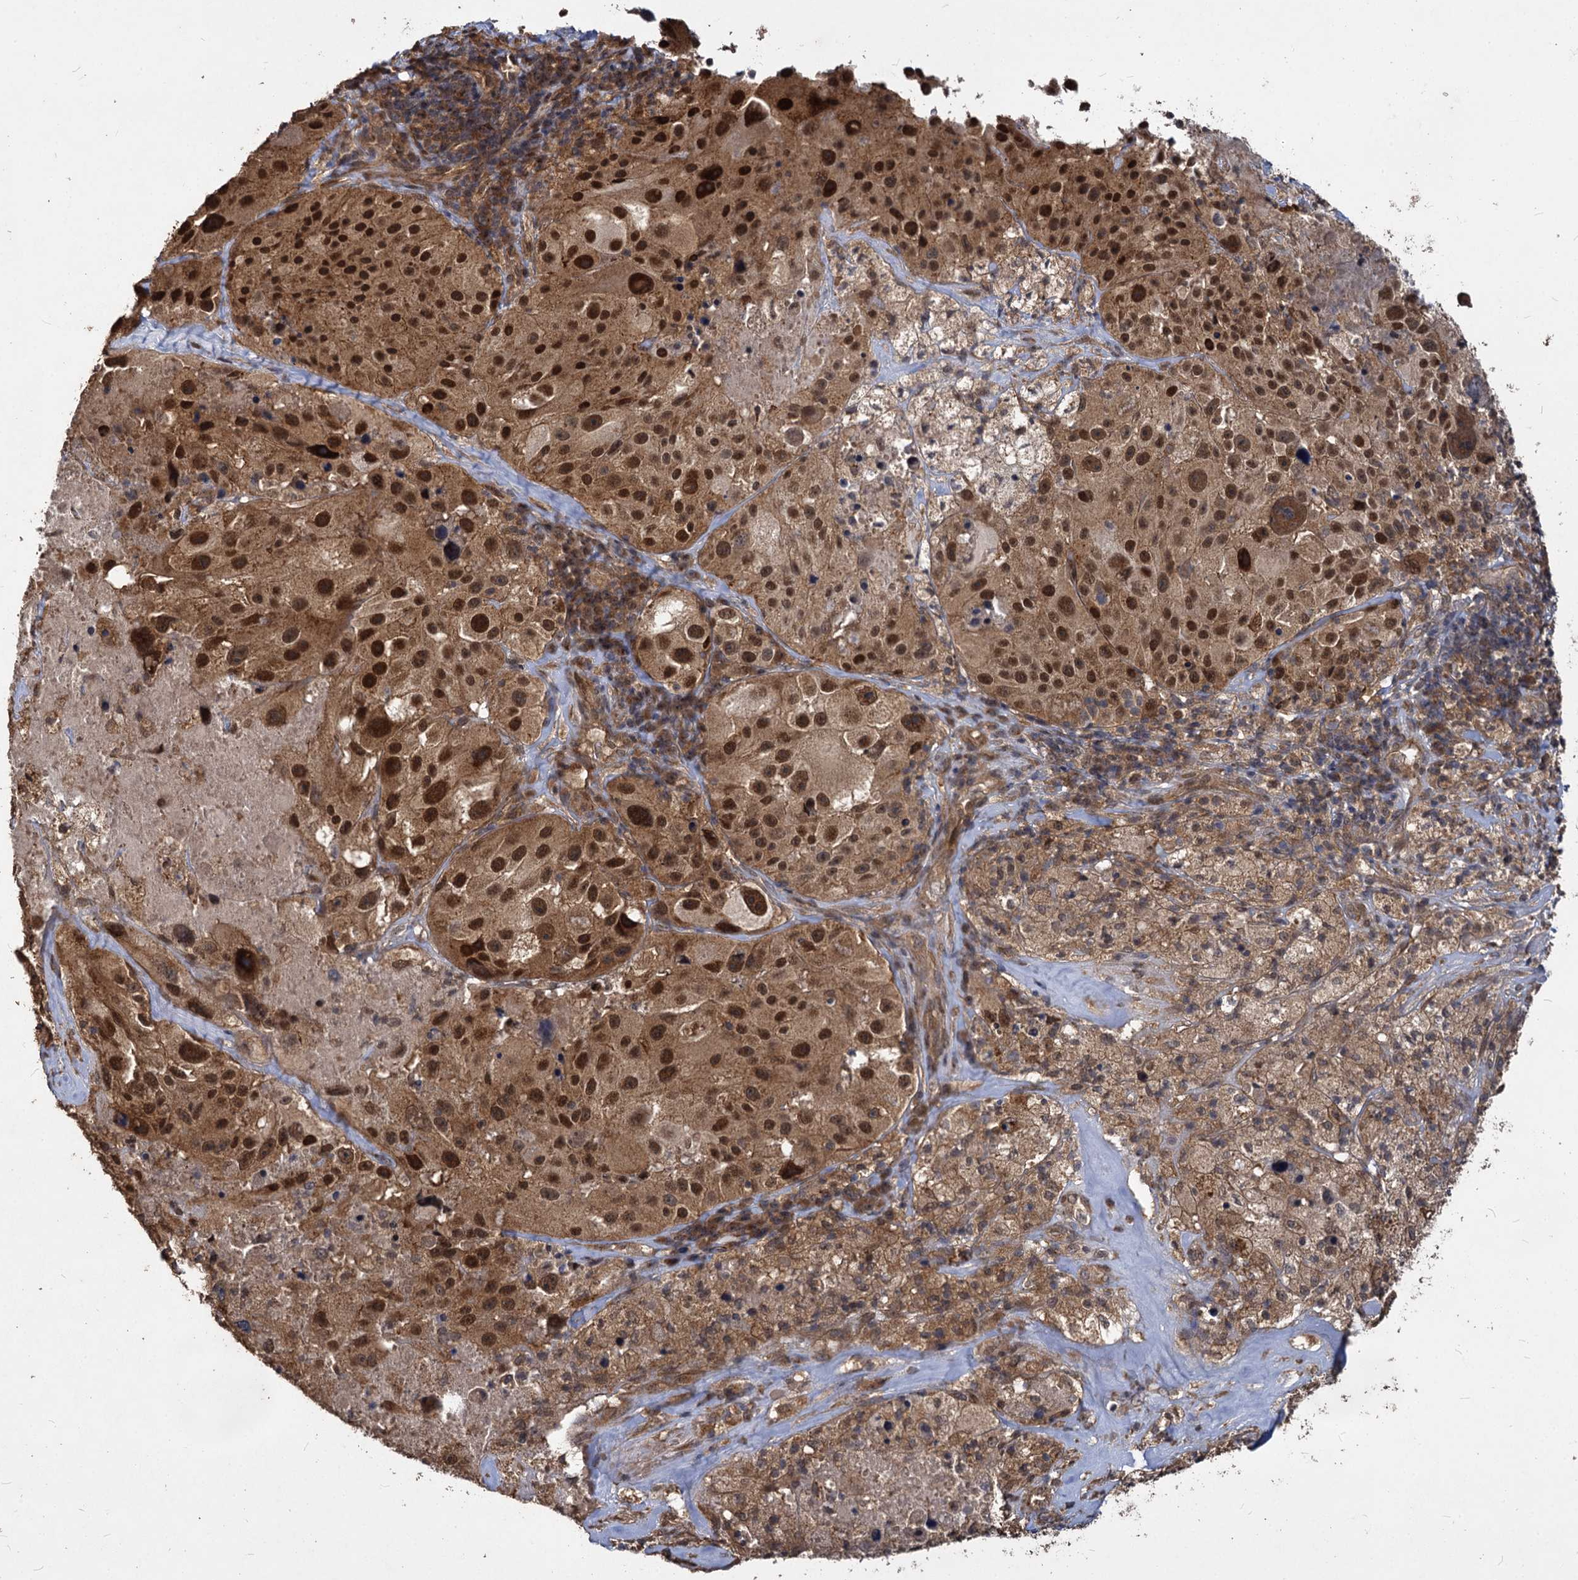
{"staining": {"intensity": "strong", "quantity": ">75%", "location": "cytoplasmic/membranous,nuclear"}, "tissue": "melanoma", "cell_type": "Tumor cells", "image_type": "cancer", "snomed": [{"axis": "morphology", "description": "Malignant melanoma, Metastatic site"}, {"axis": "topography", "description": "Lymph node"}], "caption": "A brown stain highlights strong cytoplasmic/membranous and nuclear staining of a protein in malignant melanoma (metastatic site) tumor cells. (DAB IHC, brown staining for protein, blue staining for nuclei).", "gene": "VPS51", "patient": {"sex": "male", "age": 62}}